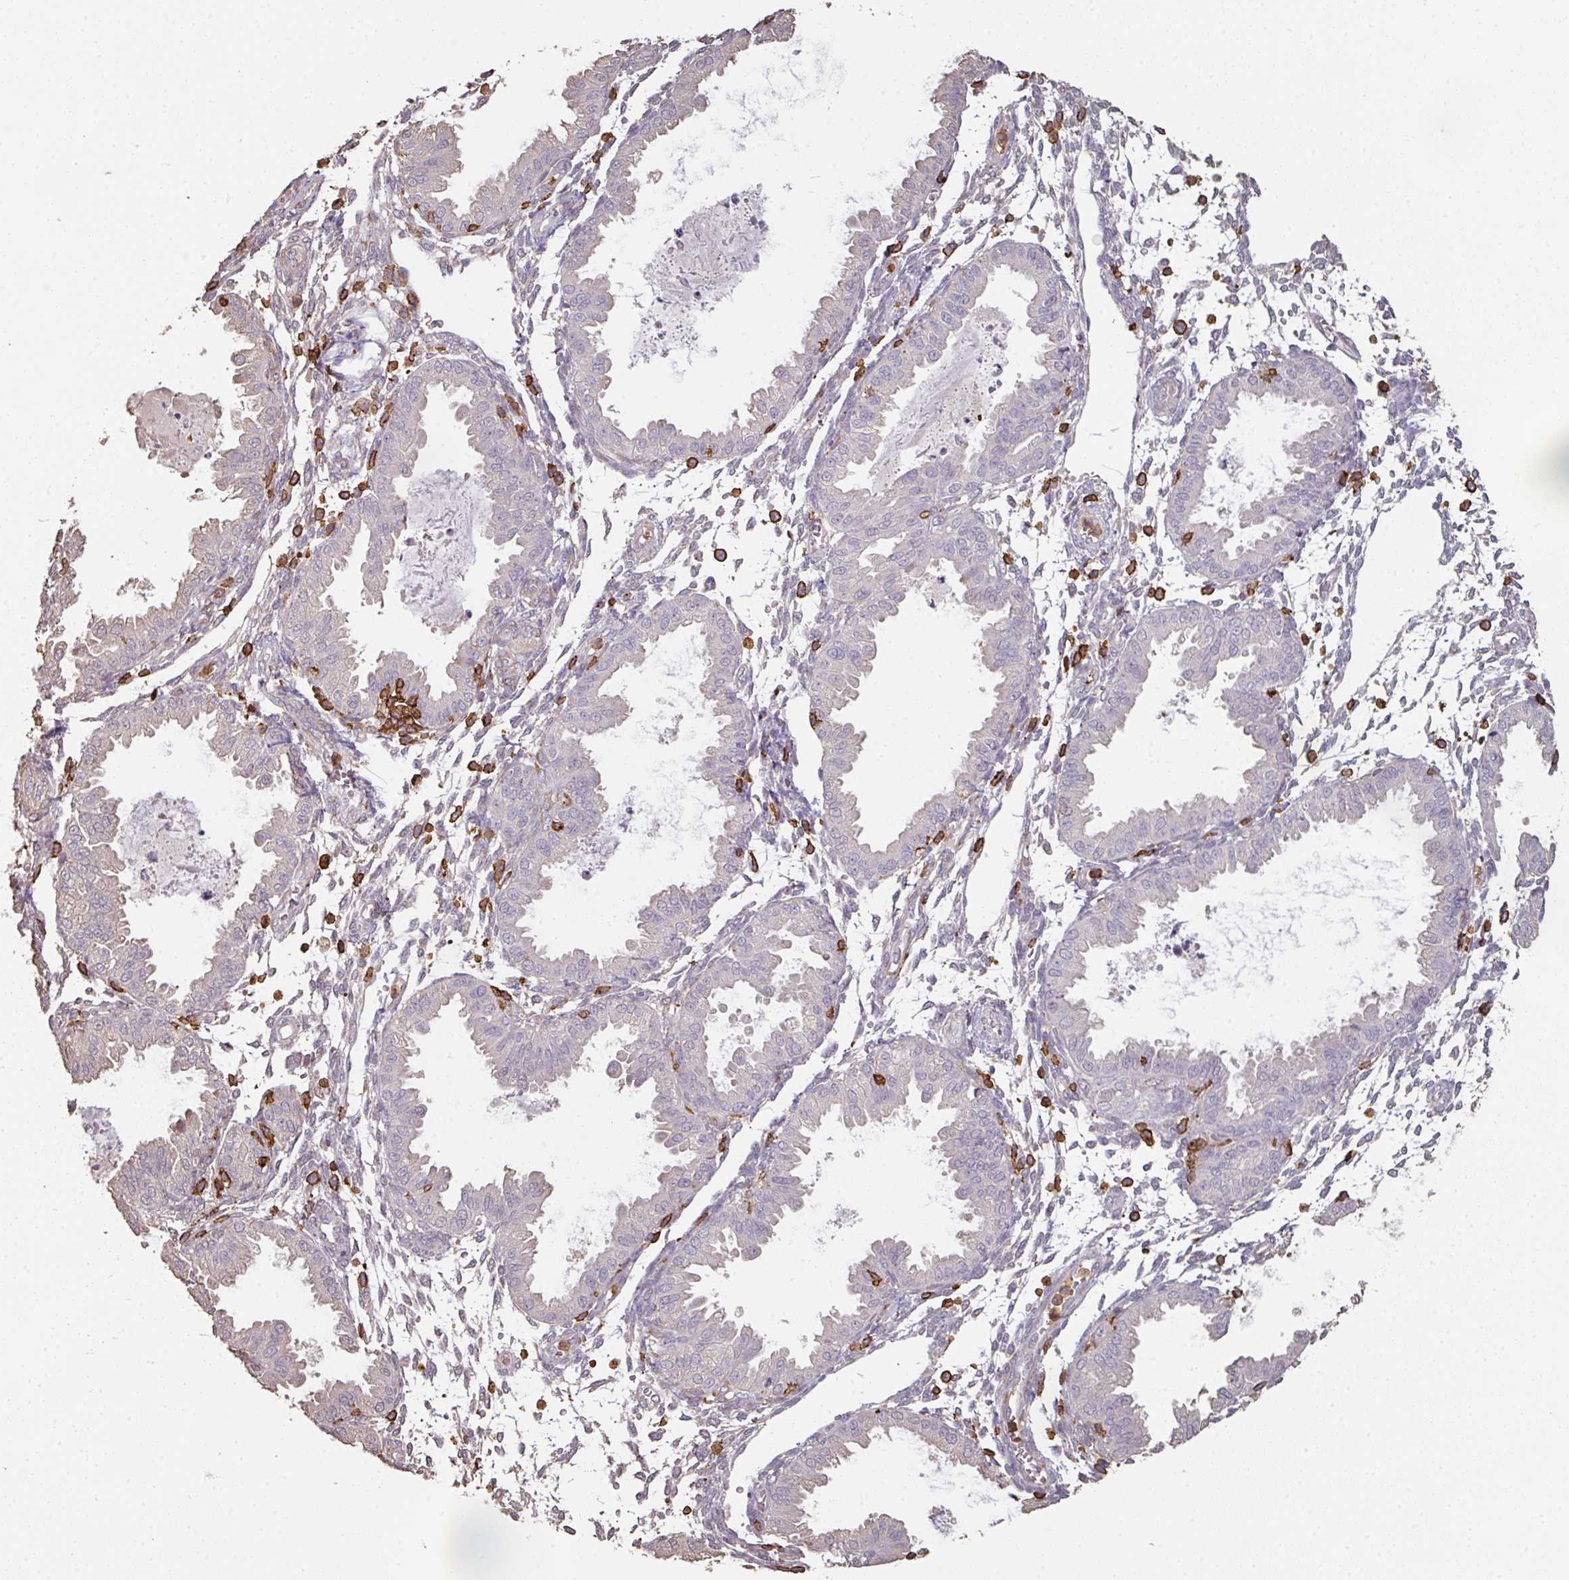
{"staining": {"intensity": "negative", "quantity": "none", "location": "none"}, "tissue": "endometrium", "cell_type": "Cells in endometrial stroma", "image_type": "normal", "snomed": [{"axis": "morphology", "description": "Normal tissue, NOS"}, {"axis": "topography", "description": "Endometrium"}], "caption": "An image of endometrium stained for a protein reveals no brown staining in cells in endometrial stroma.", "gene": "OLFML2B", "patient": {"sex": "female", "age": 33}}